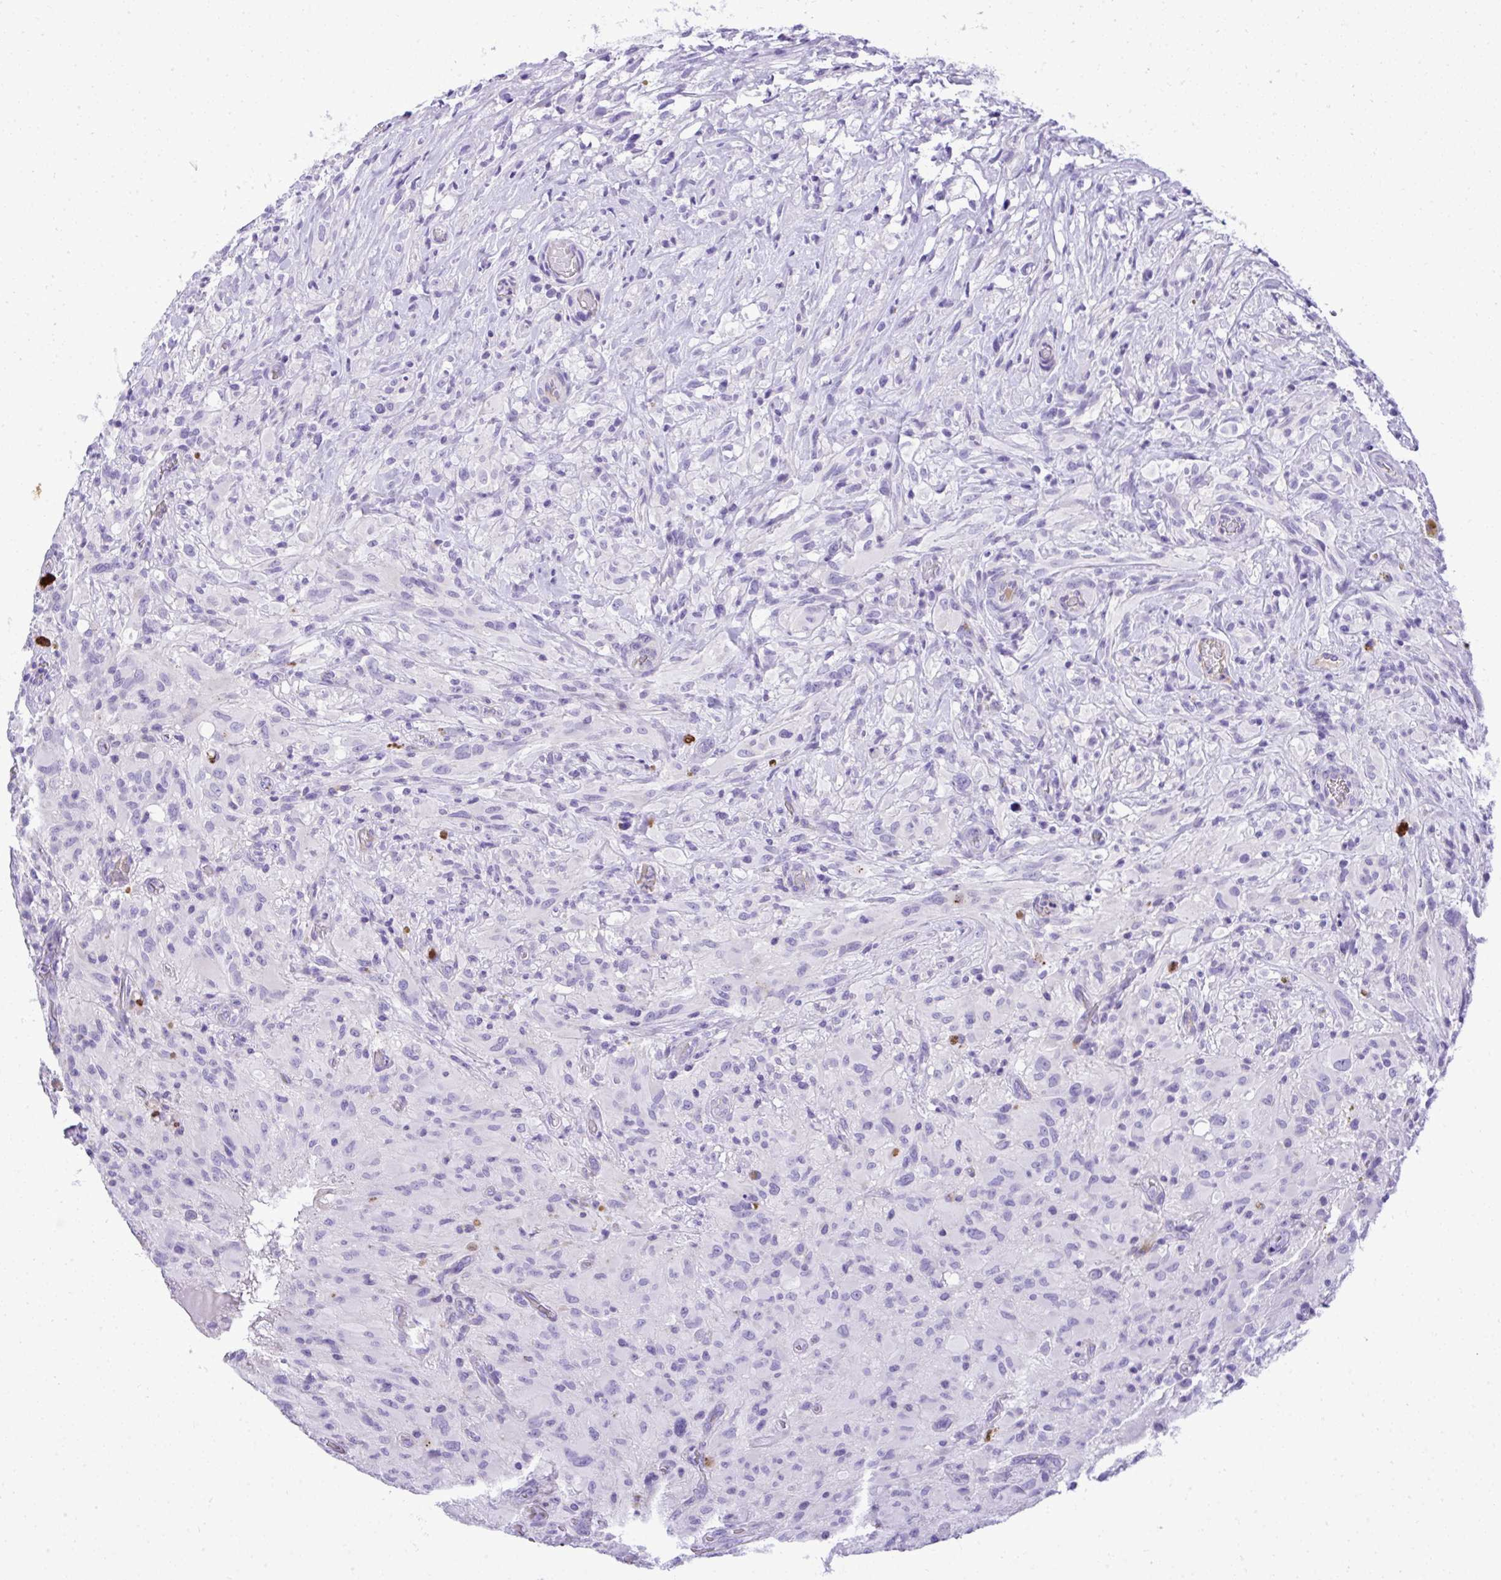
{"staining": {"intensity": "negative", "quantity": "none", "location": "none"}, "tissue": "glioma", "cell_type": "Tumor cells", "image_type": "cancer", "snomed": [{"axis": "morphology", "description": "Glioma, malignant, High grade"}, {"axis": "topography", "description": "Brain"}], "caption": "This is an IHC histopathology image of human glioma. There is no staining in tumor cells.", "gene": "ST6GALNAC3", "patient": {"sex": "male", "age": 71}}